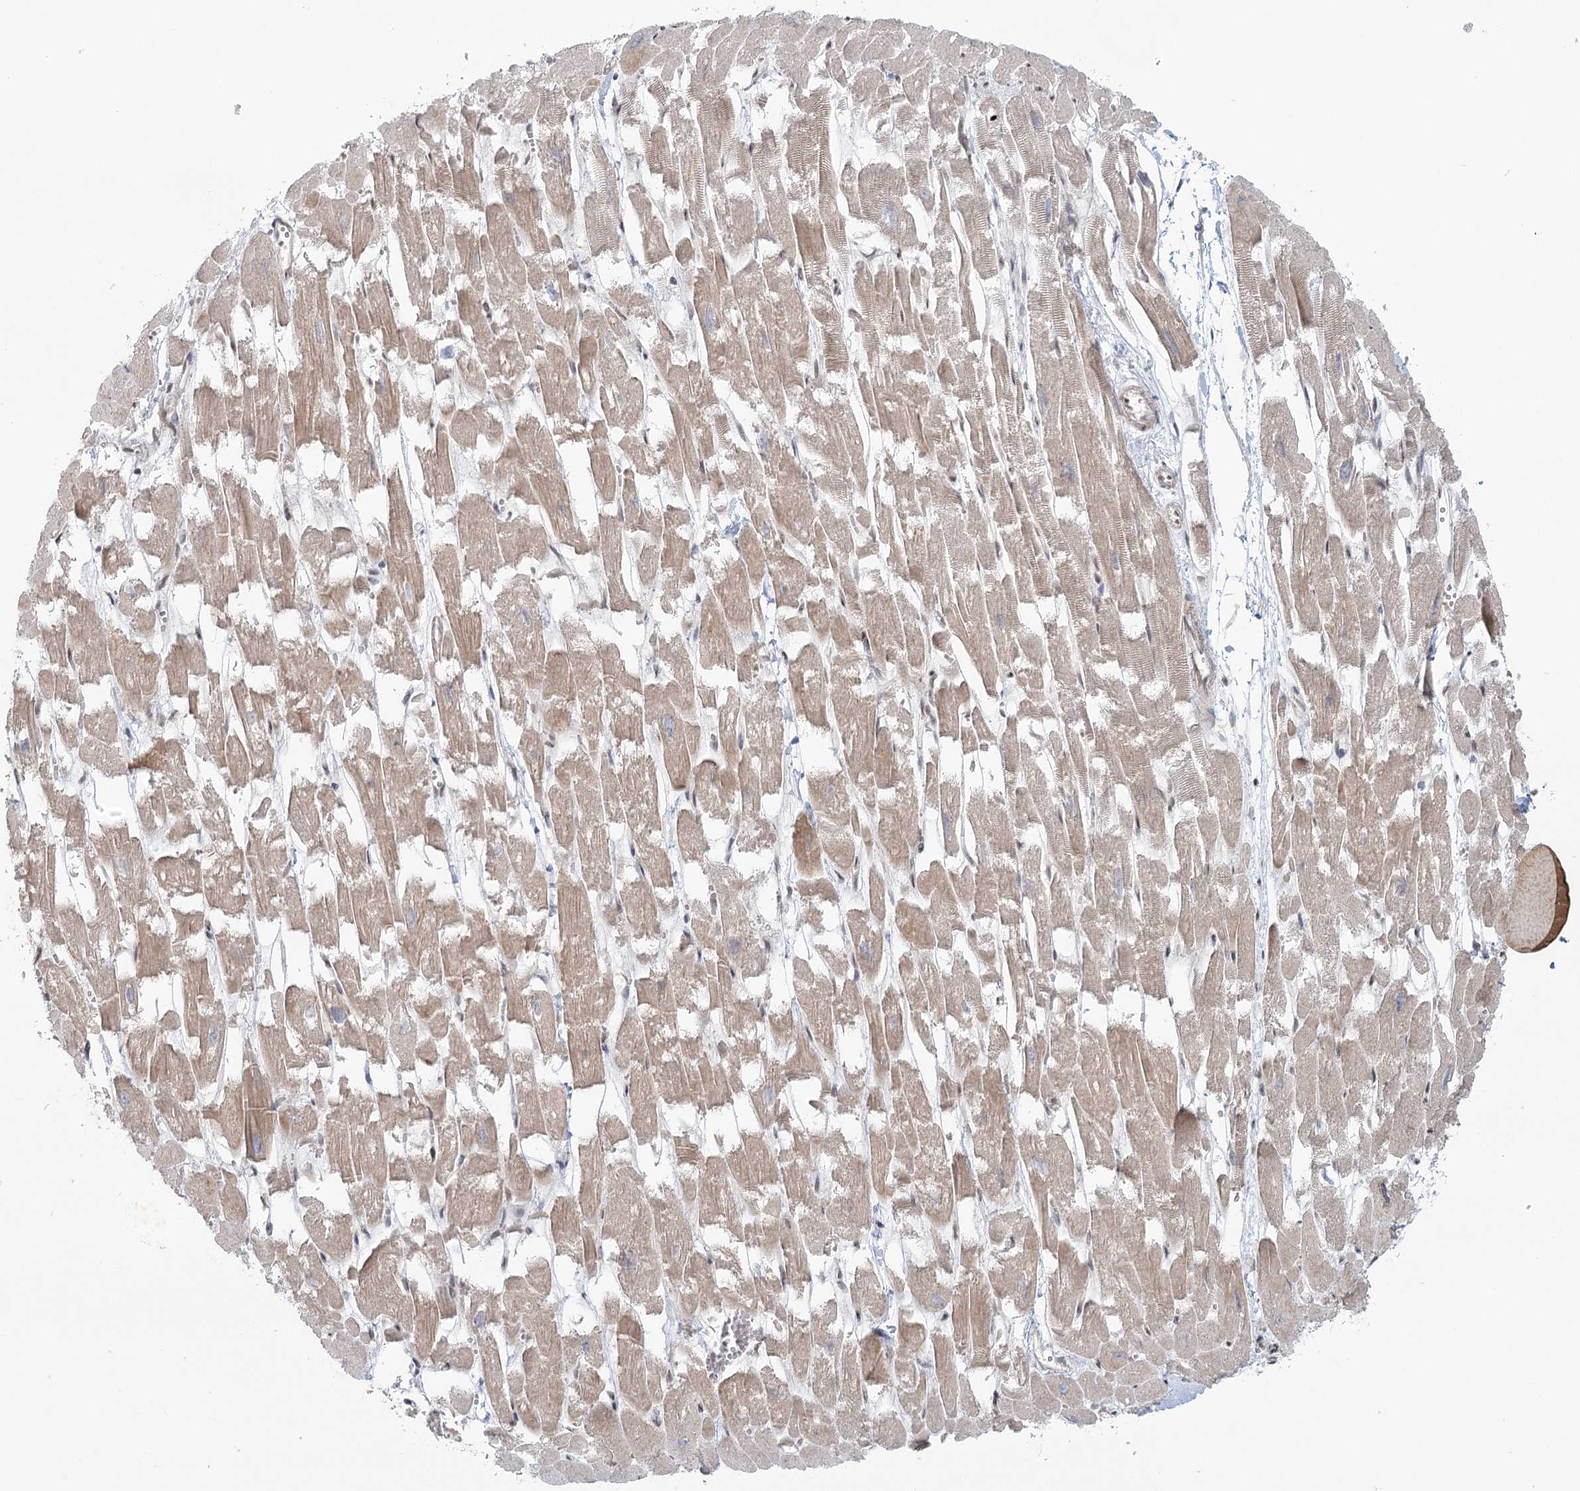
{"staining": {"intensity": "weak", "quantity": ">75%", "location": "cytoplasmic/membranous,nuclear"}, "tissue": "heart muscle", "cell_type": "Cardiomyocytes", "image_type": "normal", "snomed": [{"axis": "morphology", "description": "Normal tissue, NOS"}, {"axis": "topography", "description": "Heart"}], "caption": "Immunohistochemistry (IHC) staining of normal heart muscle, which displays low levels of weak cytoplasmic/membranous,nuclear expression in approximately >75% of cardiomyocytes indicating weak cytoplasmic/membranous,nuclear protein staining. The staining was performed using DAB (3,3'-diaminobenzidine) (brown) for protein detection and nuclei were counterstained in hematoxylin (blue).", "gene": "R3HCC1L", "patient": {"sex": "male", "age": 54}}